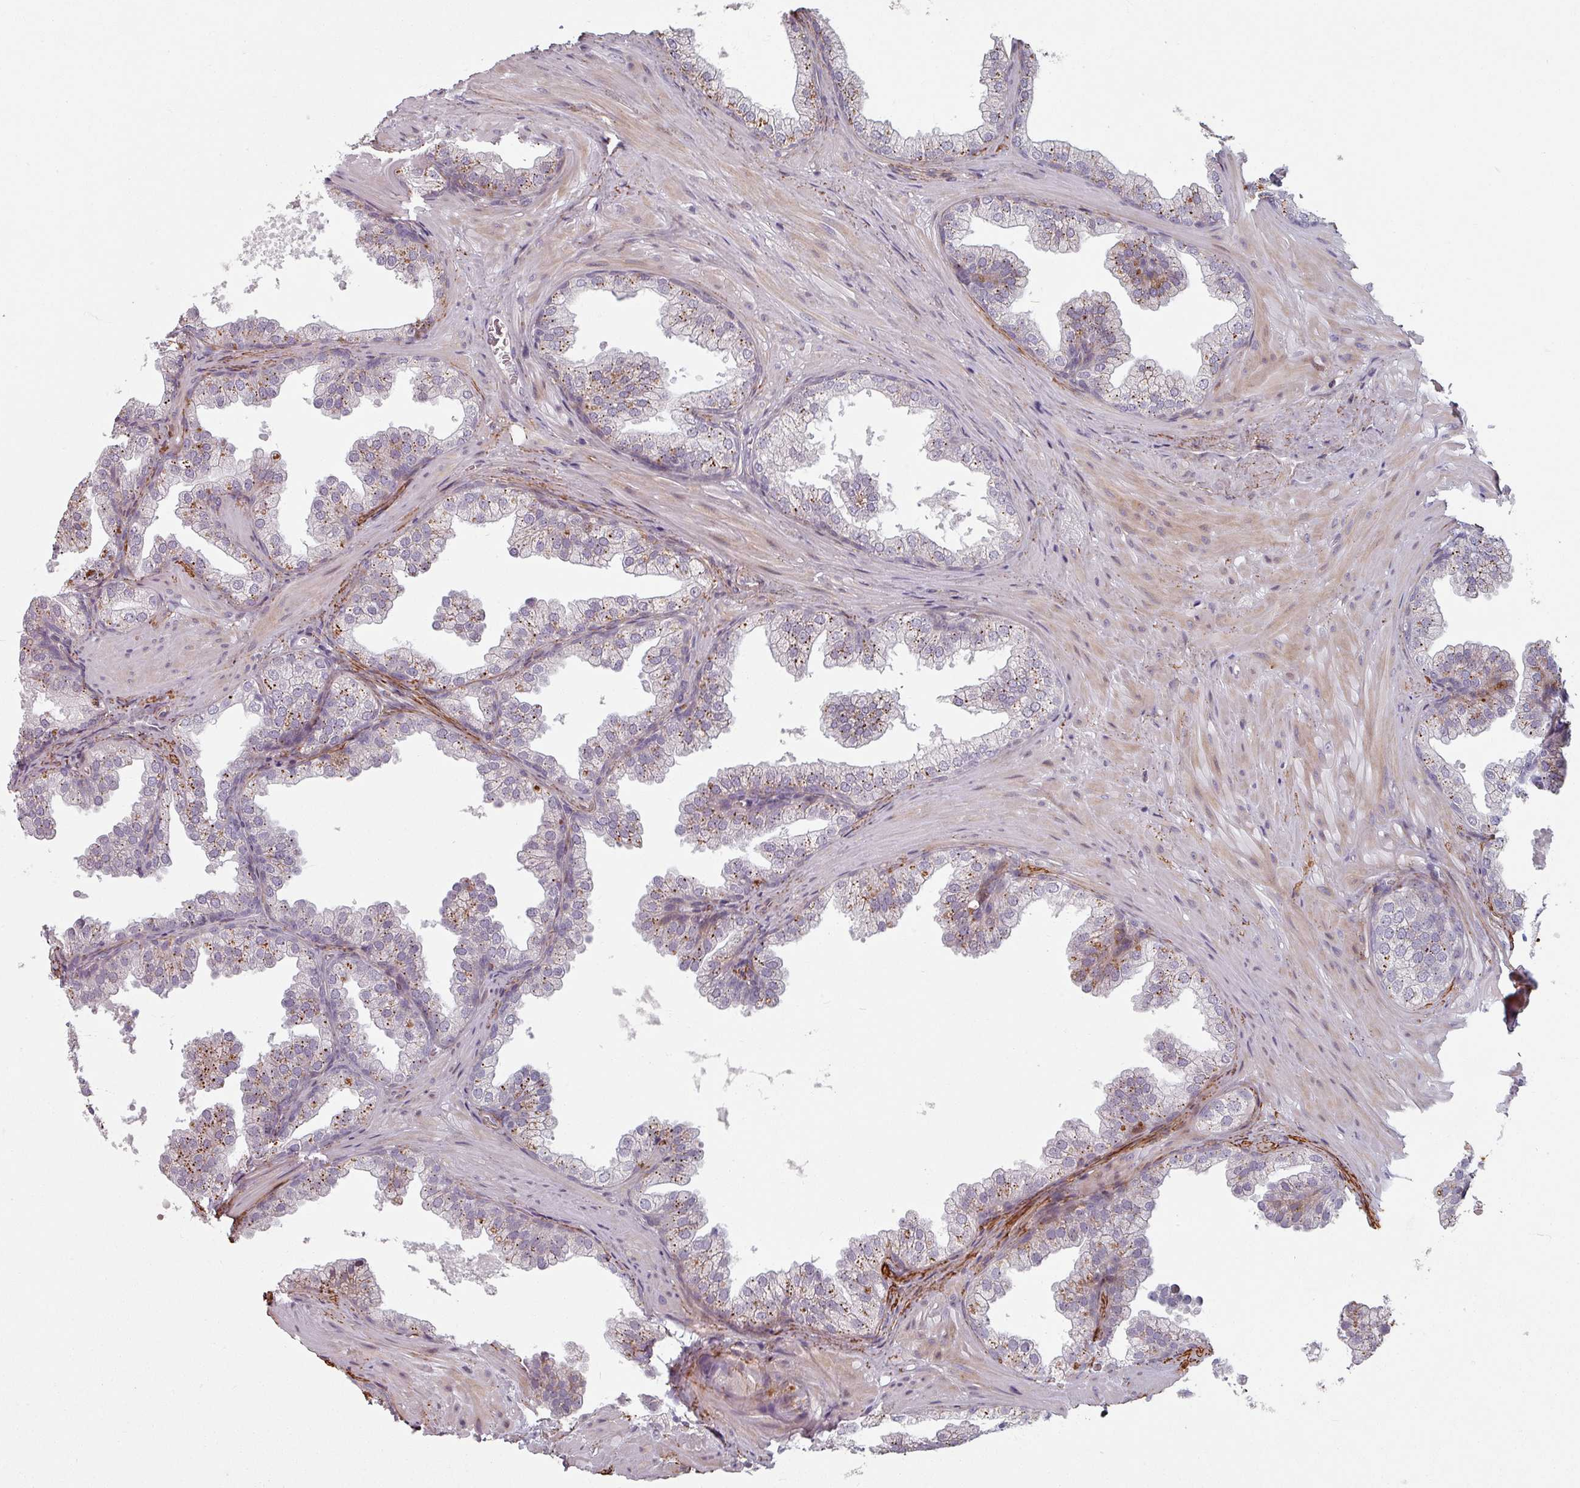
{"staining": {"intensity": "moderate", "quantity": "25%-75%", "location": "cytoplasmic/membranous"}, "tissue": "prostate", "cell_type": "Glandular cells", "image_type": "normal", "snomed": [{"axis": "morphology", "description": "Normal tissue, NOS"}, {"axis": "topography", "description": "Prostate"}], "caption": "This is a histology image of immunohistochemistry (IHC) staining of normal prostate, which shows moderate positivity in the cytoplasmic/membranous of glandular cells.", "gene": "CYB5RL", "patient": {"sex": "male", "age": 37}}